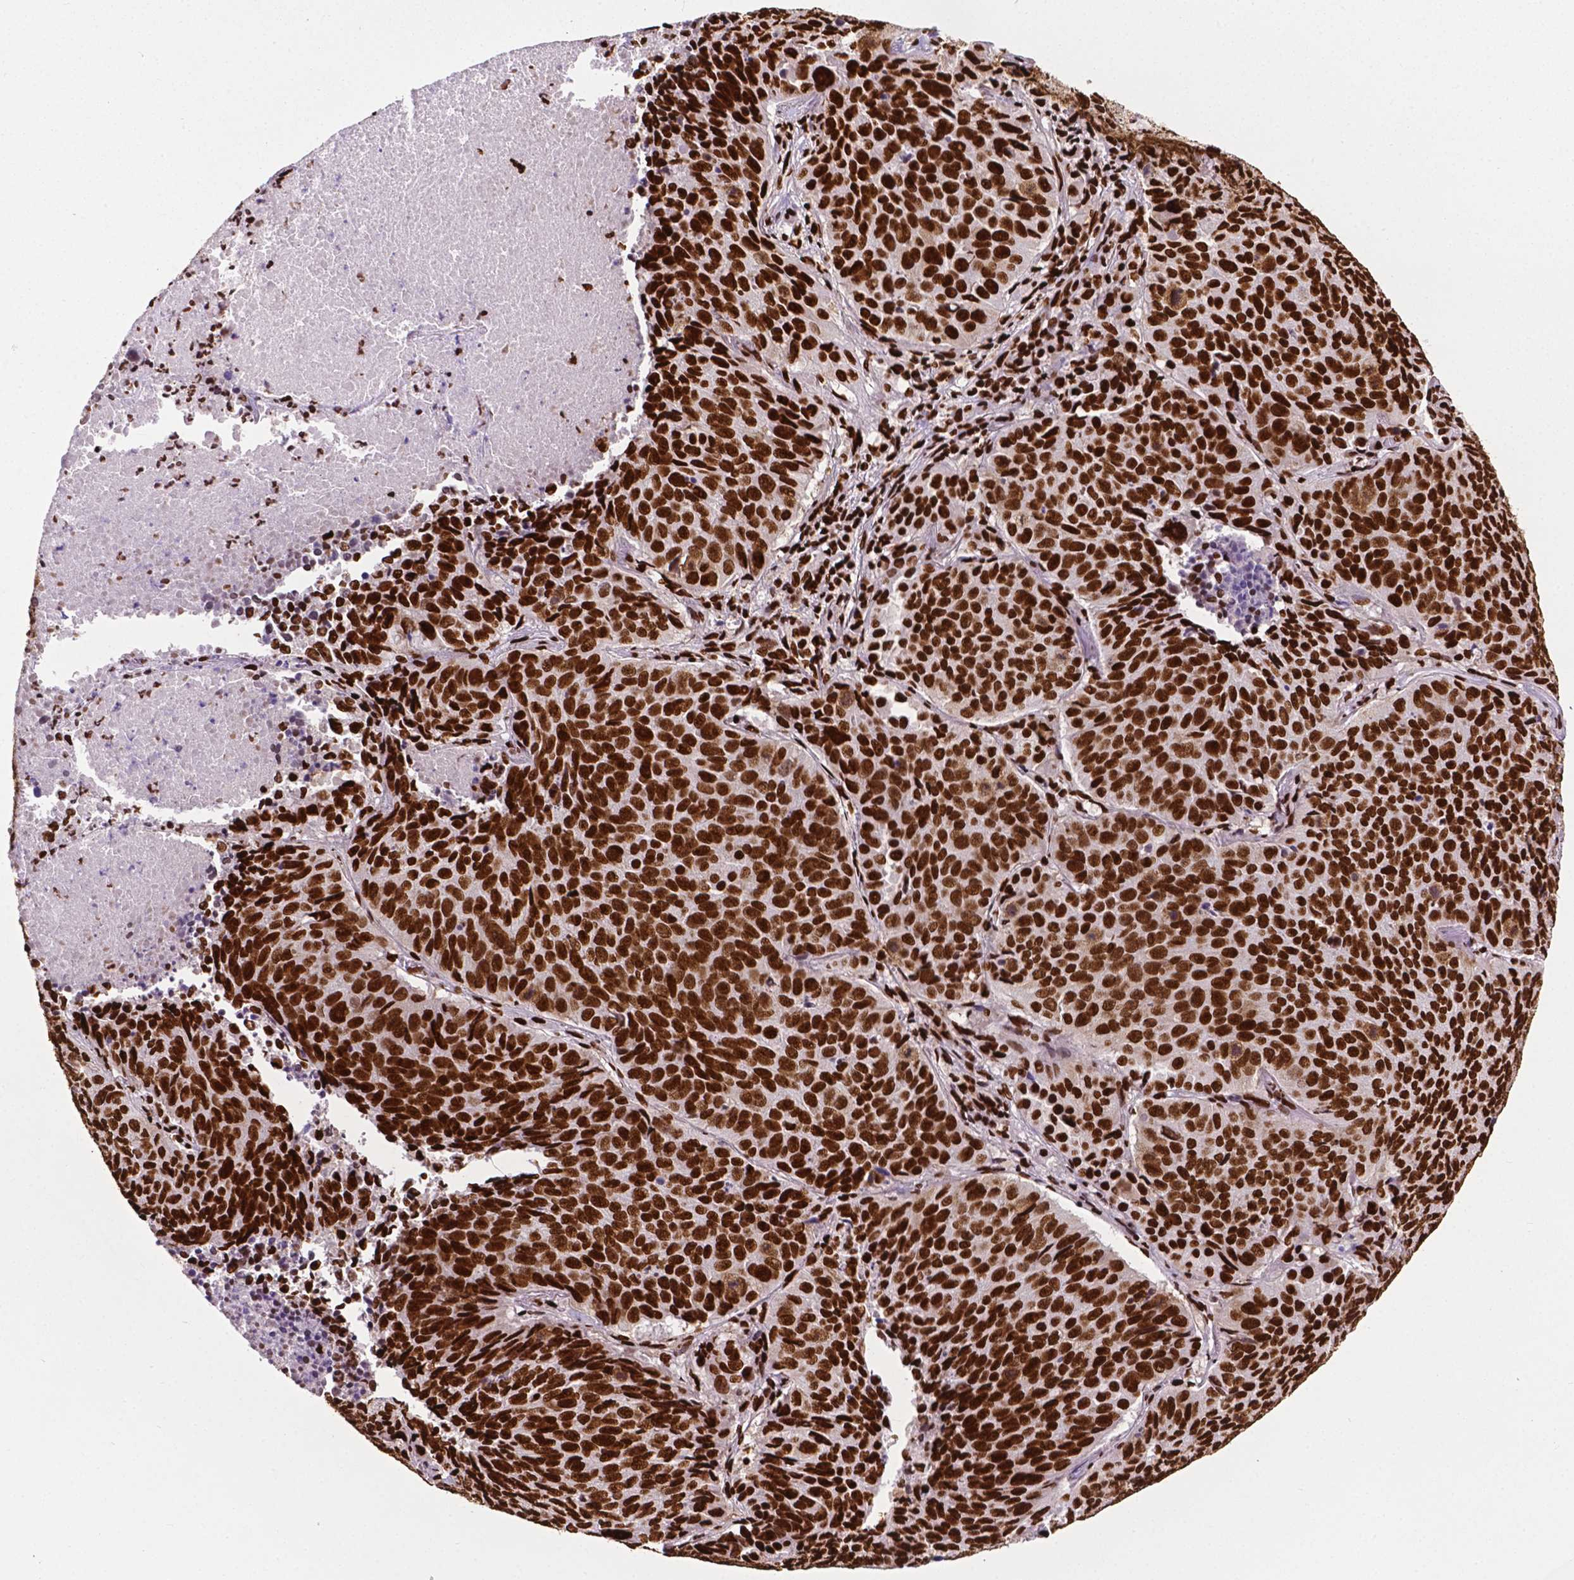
{"staining": {"intensity": "strong", "quantity": ">75%", "location": "nuclear"}, "tissue": "lung cancer", "cell_type": "Tumor cells", "image_type": "cancer", "snomed": [{"axis": "morphology", "description": "Normal tissue, NOS"}, {"axis": "morphology", "description": "Squamous cell carcinoma, NOS"}, {"axis": "topography", "description": "Bronchus"}, {"axis": "topography", "description": "Lung"}], "caption": "Immunohistochemical staining of human lung cancer (squamous cell carcinoma) demonstrates high levels of strong nuclear protein positivity in approximately >75% of tumor cells. Nuclei are stained in blue.", "gene": "SMIM5", "patient": {"sex": "male", "age": 64}}